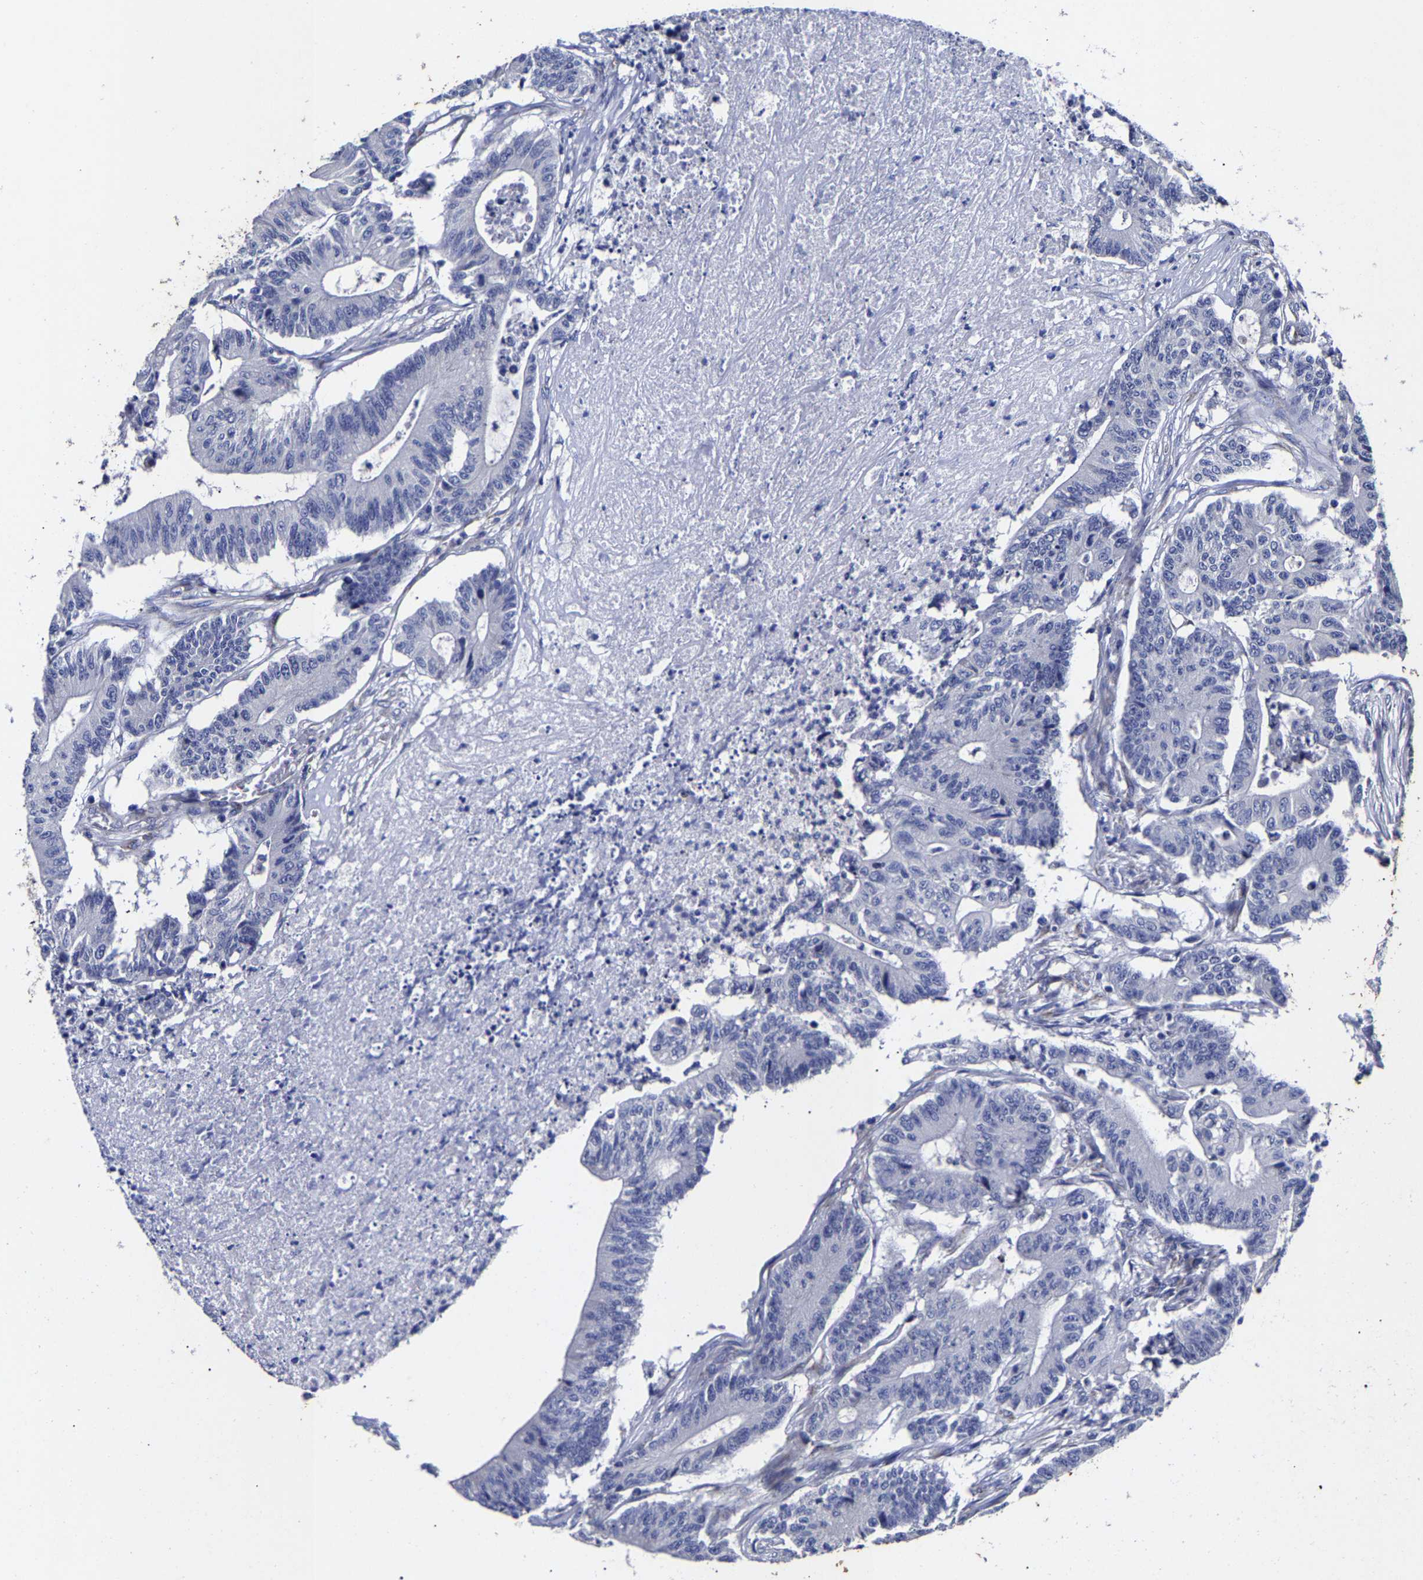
{"staining": {"intensity": "negative", "quantity": "none", "location": "none"}, "tissue": "colorectal cancer", "cell_type": "Tumor cells", "image_type": "cancer", "snomed": [{"axis": "morphology", "description": "Adenocarcinoma, NOS"}, {"axis": "topography", "description": "Colon"}], "caption": "Tumor cells show no significant positivity in colorectal cancer.", "gene": "AASS", "patient": {"sex": "female", "age": 84}}